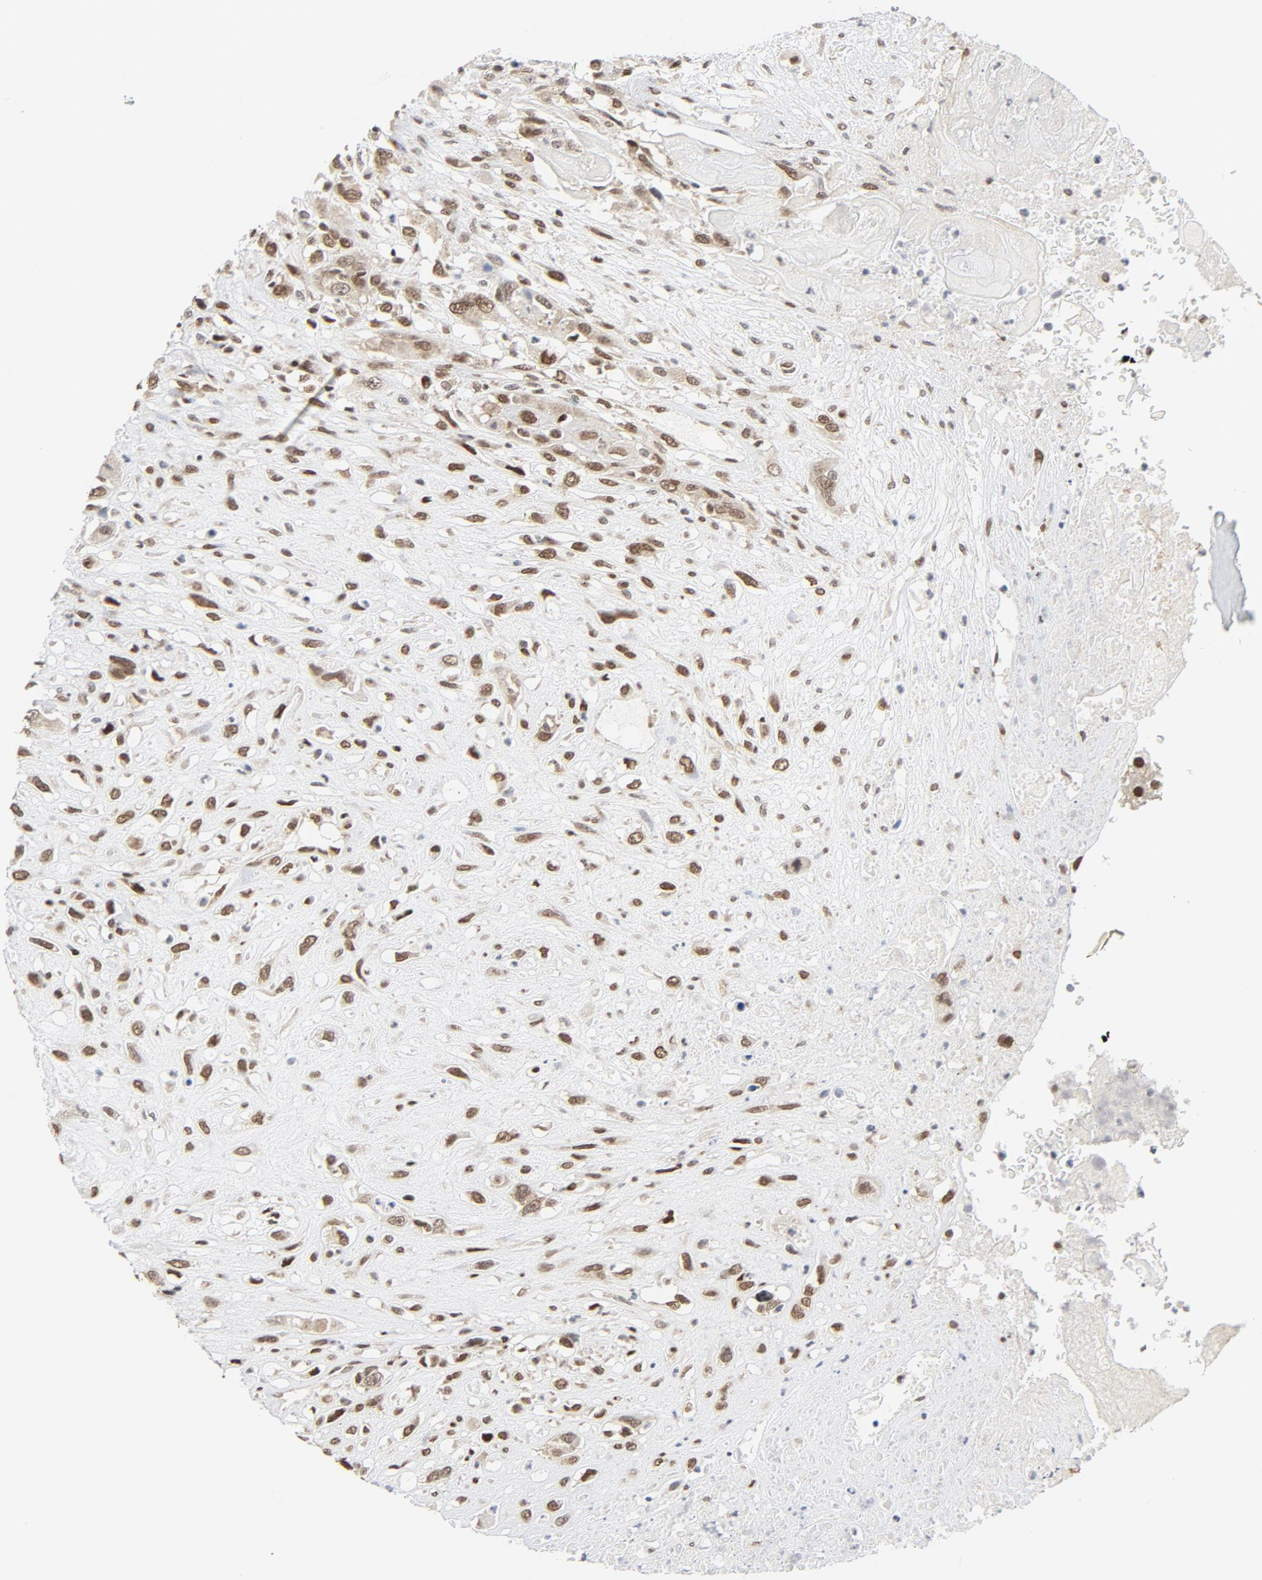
{"staining": {"intensity": "moderate", "quantity": ">75%", "location": "nuclear"}, "tissue": "head and neck cancer", "cell_type": "Tumor cells", "image_type": "cancer", "snomed": [{"axis": "morphology", "description": "Necrosis, NOS"}, {"axis": "morphology", "description": "Neoplasm, malignant, NOS"}, {"axis": "topography", "description": "Salivary gland"}, {"axis": "topography", "description": "Head-Neck"}], "caption": "Moderate nuclear protein staining is present in about >75% of tumor cells in neoplasm (malignant) (head and neck).", "gene": "ERCC1", "patient": {"sex": "male", "age": 43}}